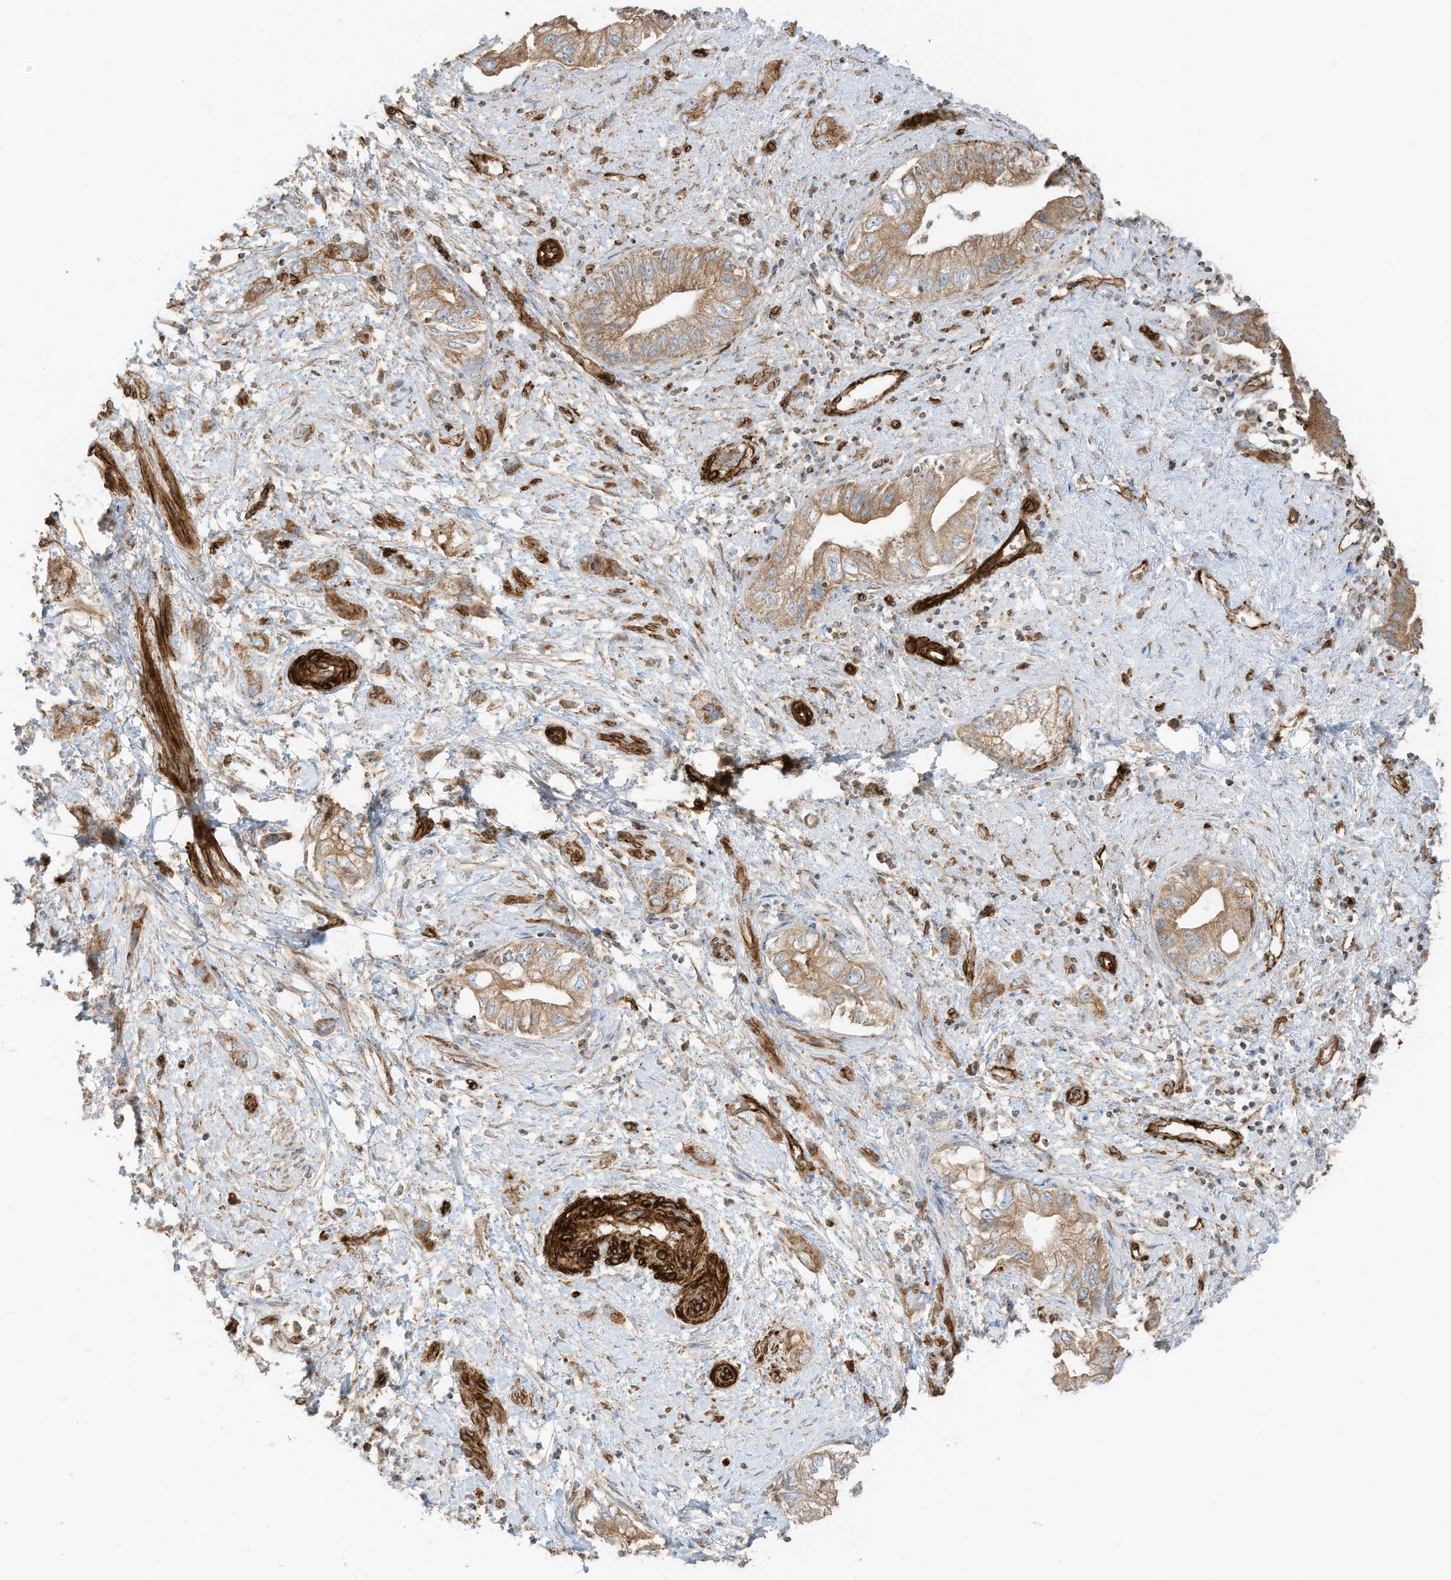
{"staining": {"intensity": "moderate", "quantity": ">75%", "location": "cytoplasmic/membranous"}, "tissue": "pancreatic cancer", "cell_type": "Tumor cells", "image_type": "cancer", "snomed": [{"axis": "morphology", "description": "Adenocarcinoma, NOS"}, {"axis": "topography", "description": "Pancreas"}], "caption": "Human pancreatic cancer (adenocarcinoma) stained for a protein (brown) reveals moderate cytoplasmic/membranous positive staining in about >75% of tumor cells.", "gene": "ABCB7", "patient": {"sex": "female", "age": 73}}